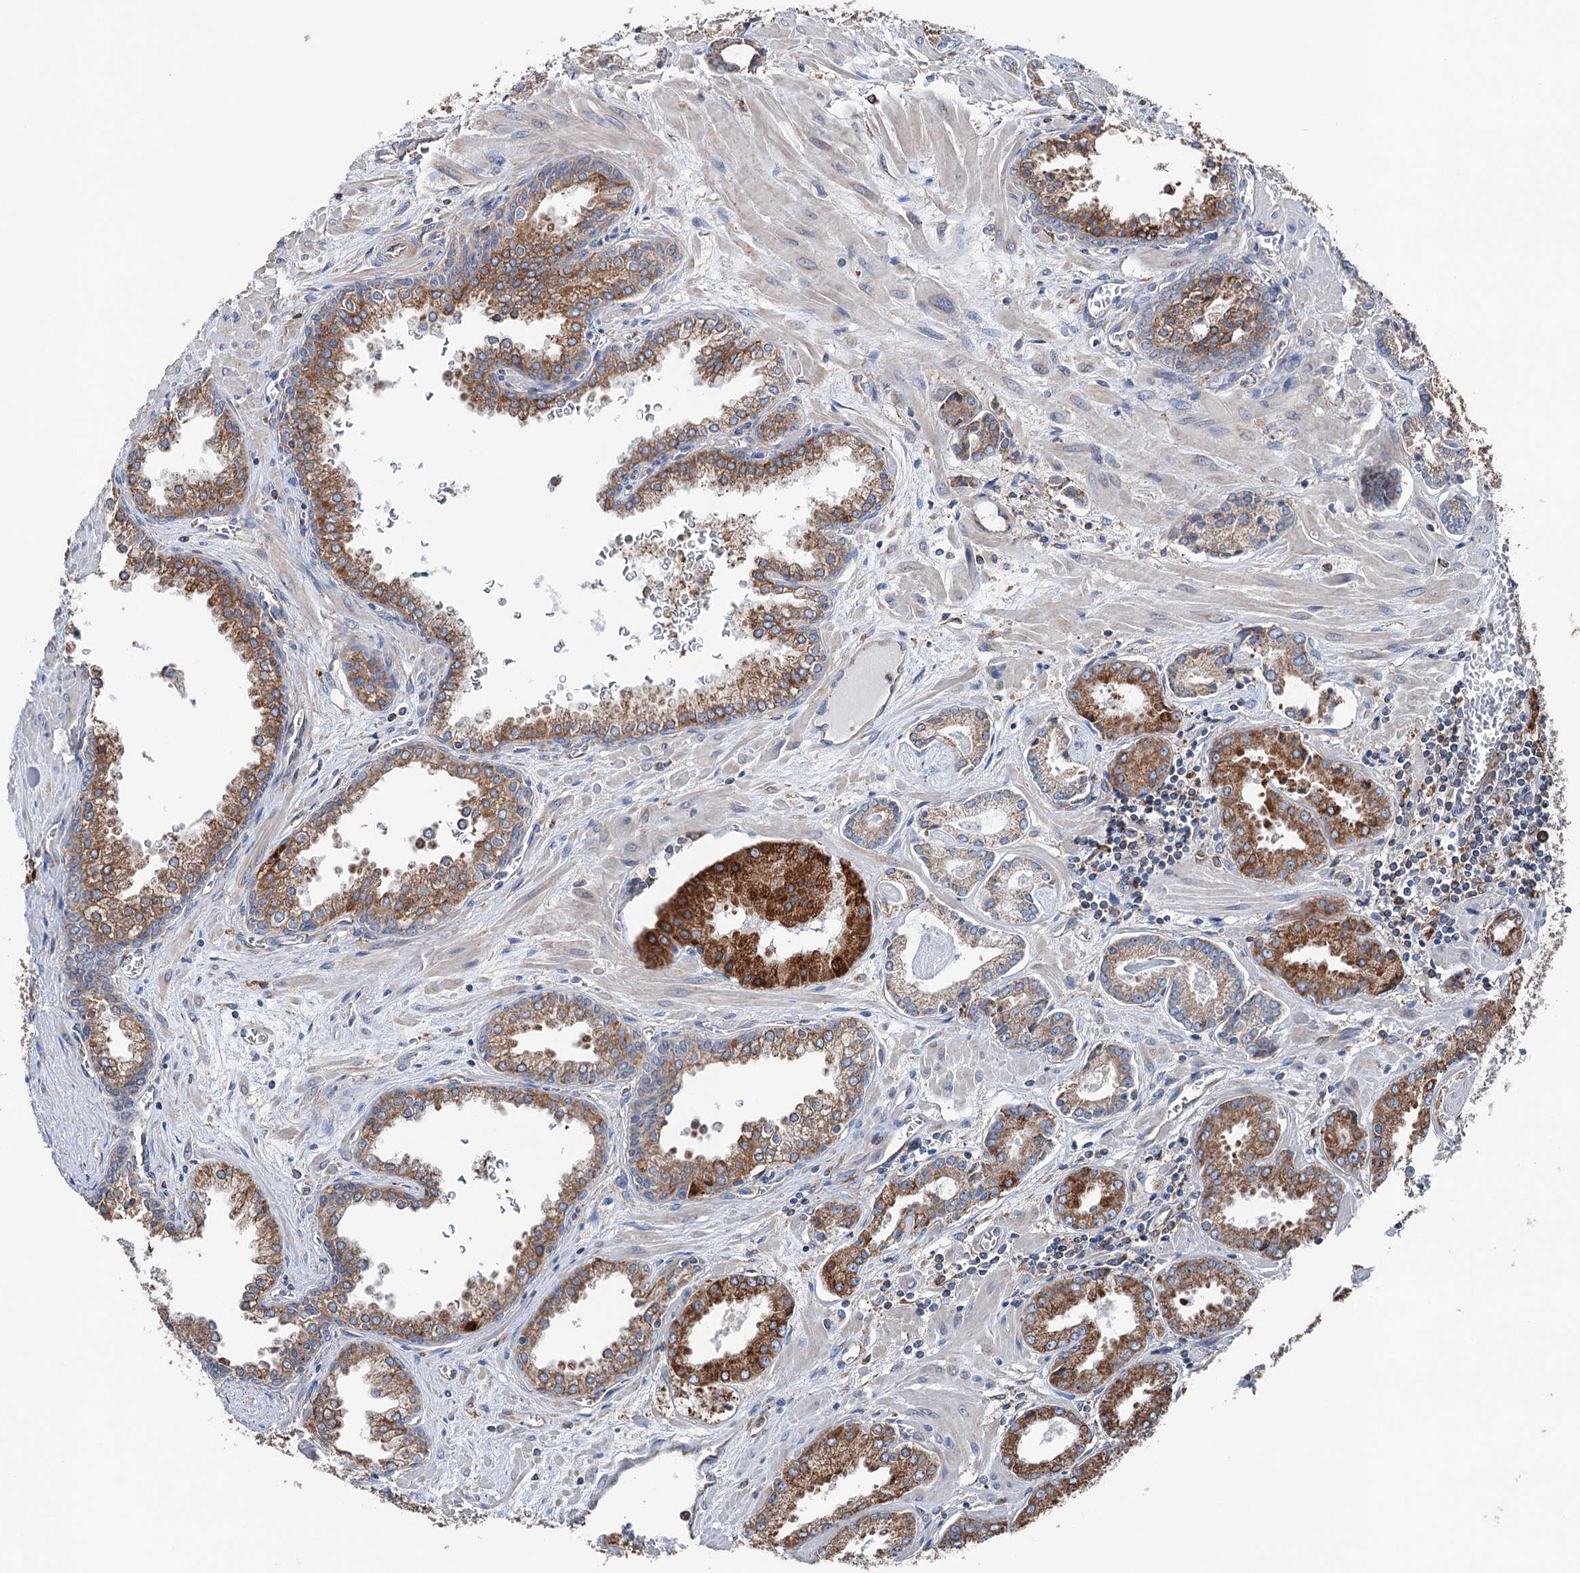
{"staining": {"intensity": "moderate", "quantity": ">75%", "location": "cytoplasmic/membranous"}, "tissue": "prostate cancer", "cell_type": "Tumor cells", "image_type": "cancer", "snomed": [{"axis": "morphology", "description": "Adenocarcinoma, Low grade"}, {"axis": "topography", "description": "Prostate"}], "caption": "An IHC photomicrograph of tumor tissue is shown. Protein staining in brown labels moderate cytoplasmic/membranous positivity in low-grade adenocarcinoma (prostate) within tumor cells.", "gene": "ERP29", "patient": {"sex": "male", "age": 67}}